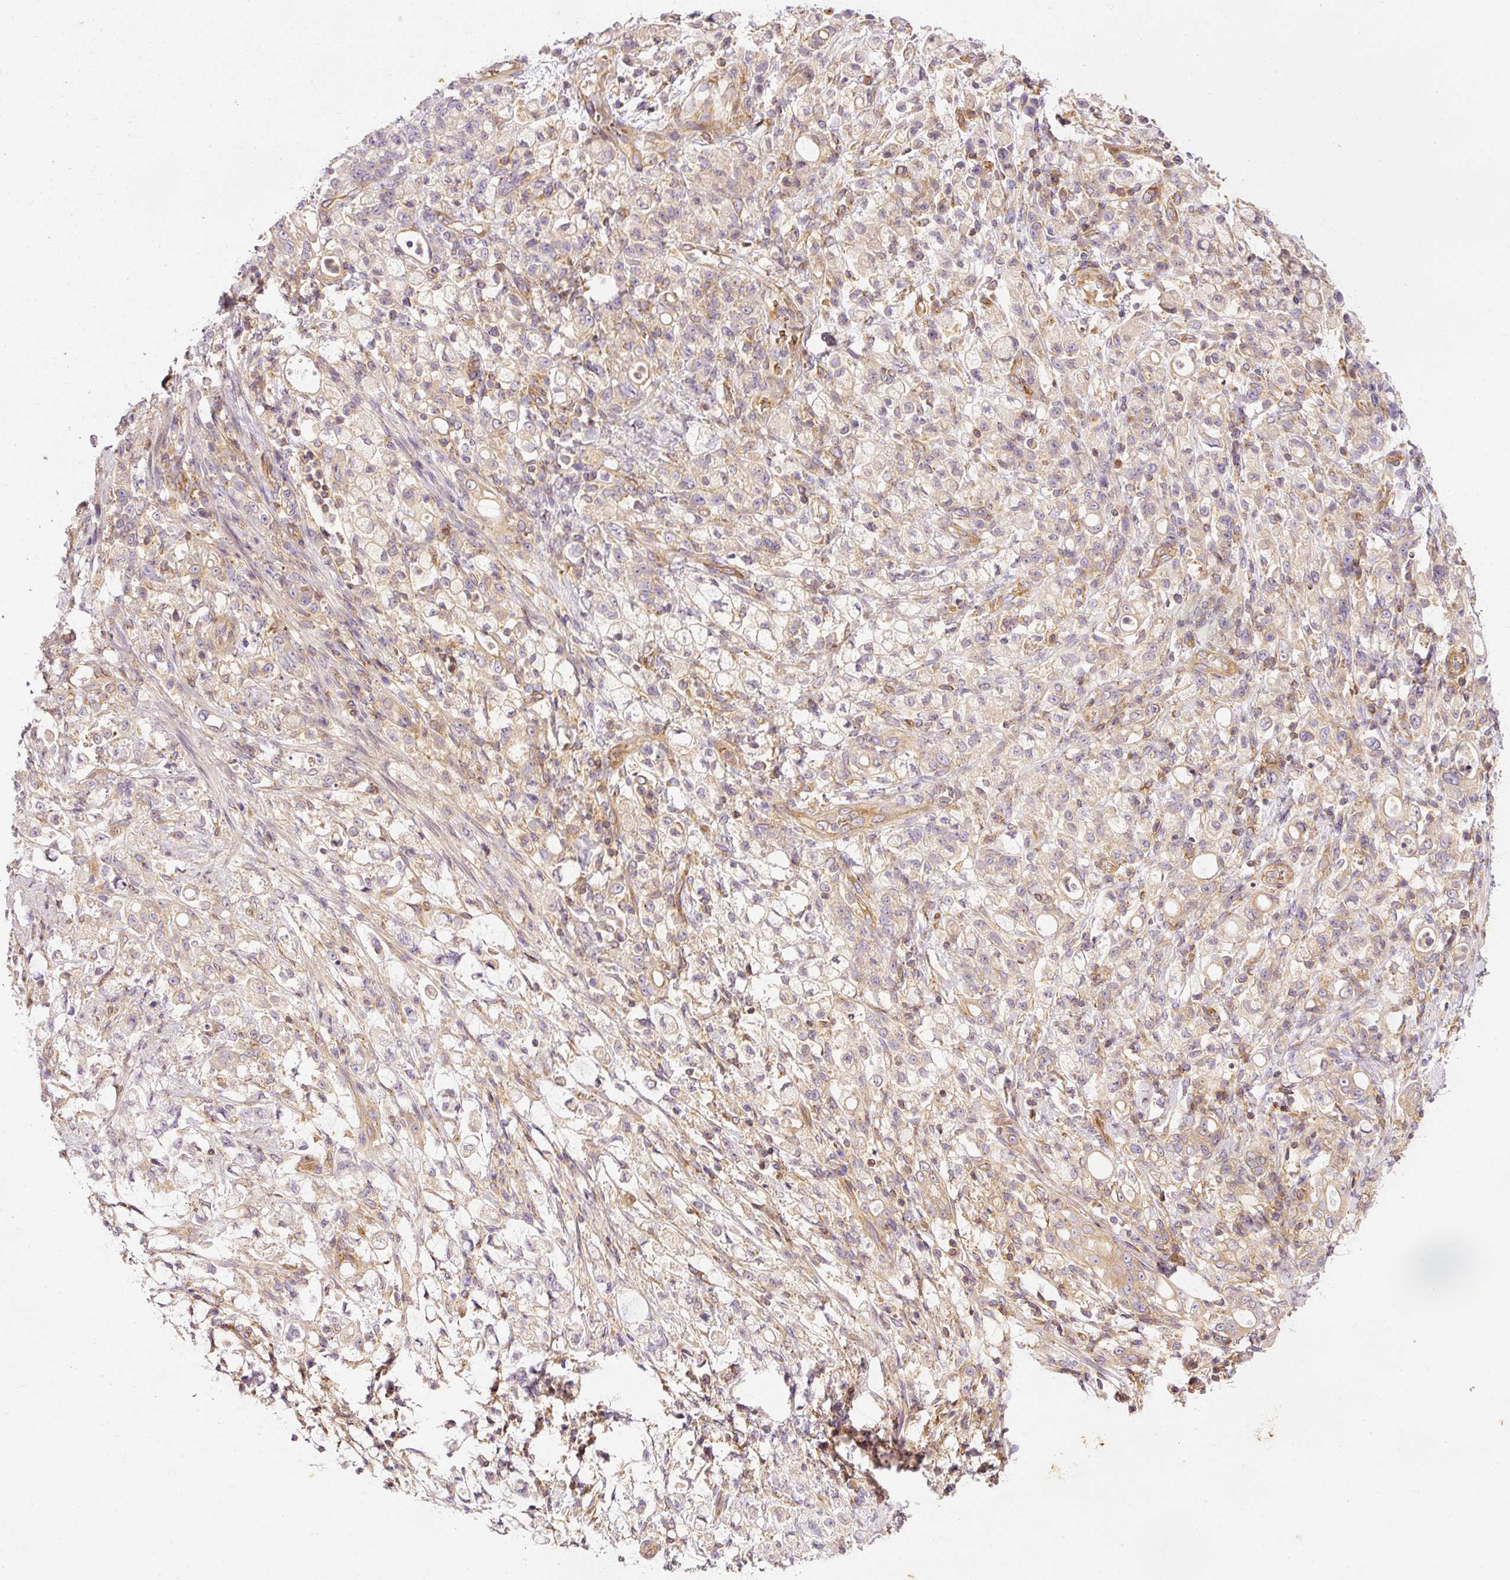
{"staining": {"intensity": "negative", "quantity": "none", "location": "none"}, "tissue": "stomach cancer", "cell_type": "Tumor cells", "image_type": "cancer", "snomed": [{"axis": "morphology", "description": "Adenocarcinoma, NOS"}, {"axis": "topography", "description": "Stomach"}], "caption": "Protein analysis of stomach cancer (adenocarcinoma) displays no significant positivity in tumor cells. (Immunohistochemistry (ihc), brightfield microscopy, high magnification).", "gene": "TBC1D2B", "patient": {"sex": "female", "age": 60}}